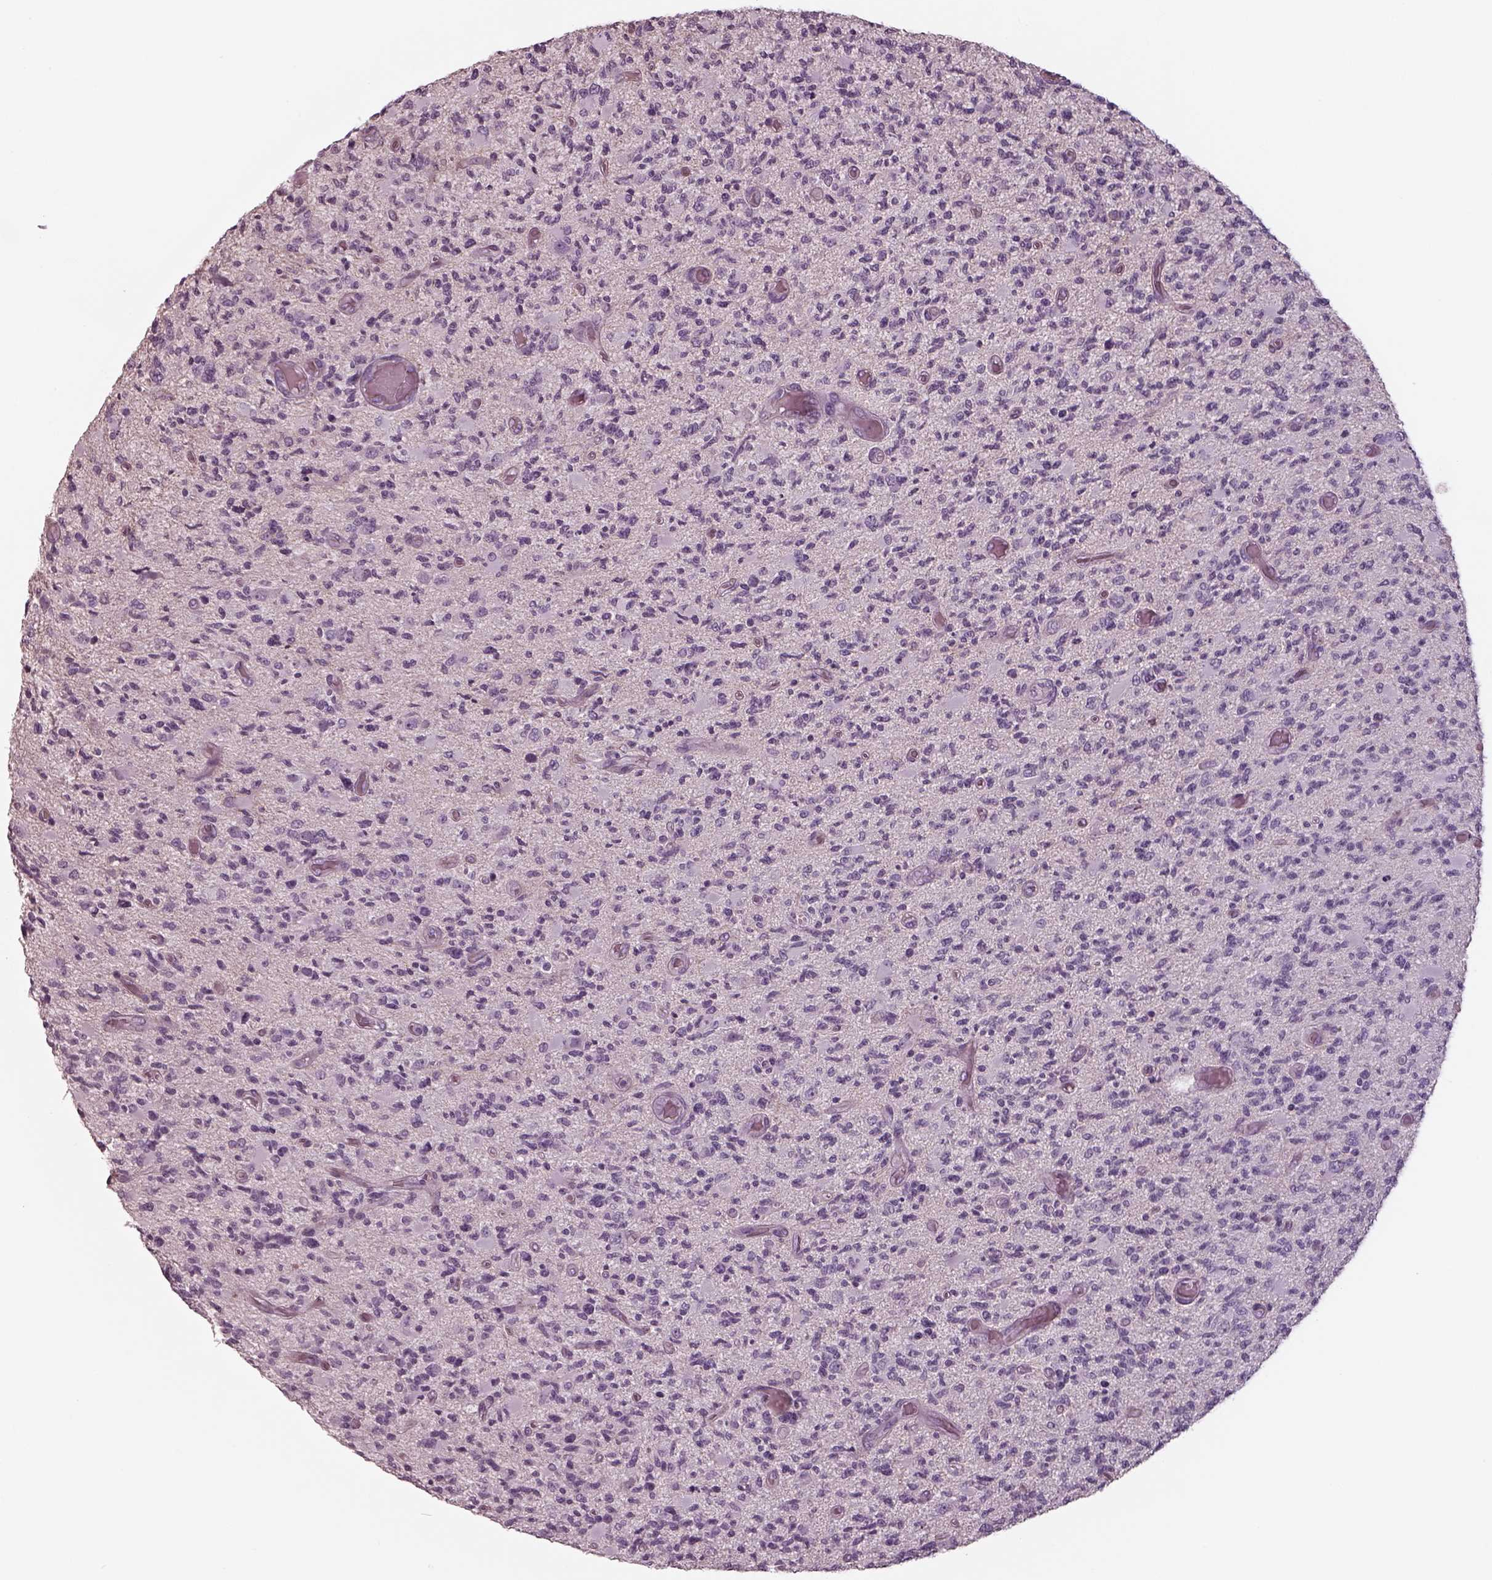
{"staining": {"intensity": "negative", "quantity": "none", "location": "none"}, "tissue": "glioma", "cell_type": "Tumor cells", "image_type": "cancer", "snomed": [{"axis": "morphology", "description": "Glioma, malignant, High grade"}, {"axis": "topography", "description": "Brain"}], "caption": "Immunohistochemistry image of human glioma stained for a protein (brown), which exhibits no staining in tumor cells. Brightfield microscopy of immunohistochemistry stained with DAB (brown) and hematoxylin (blue), captured at high magnification.", "gene": "SEPTIN14", "patient": {"sex": "female", "age": 63}}